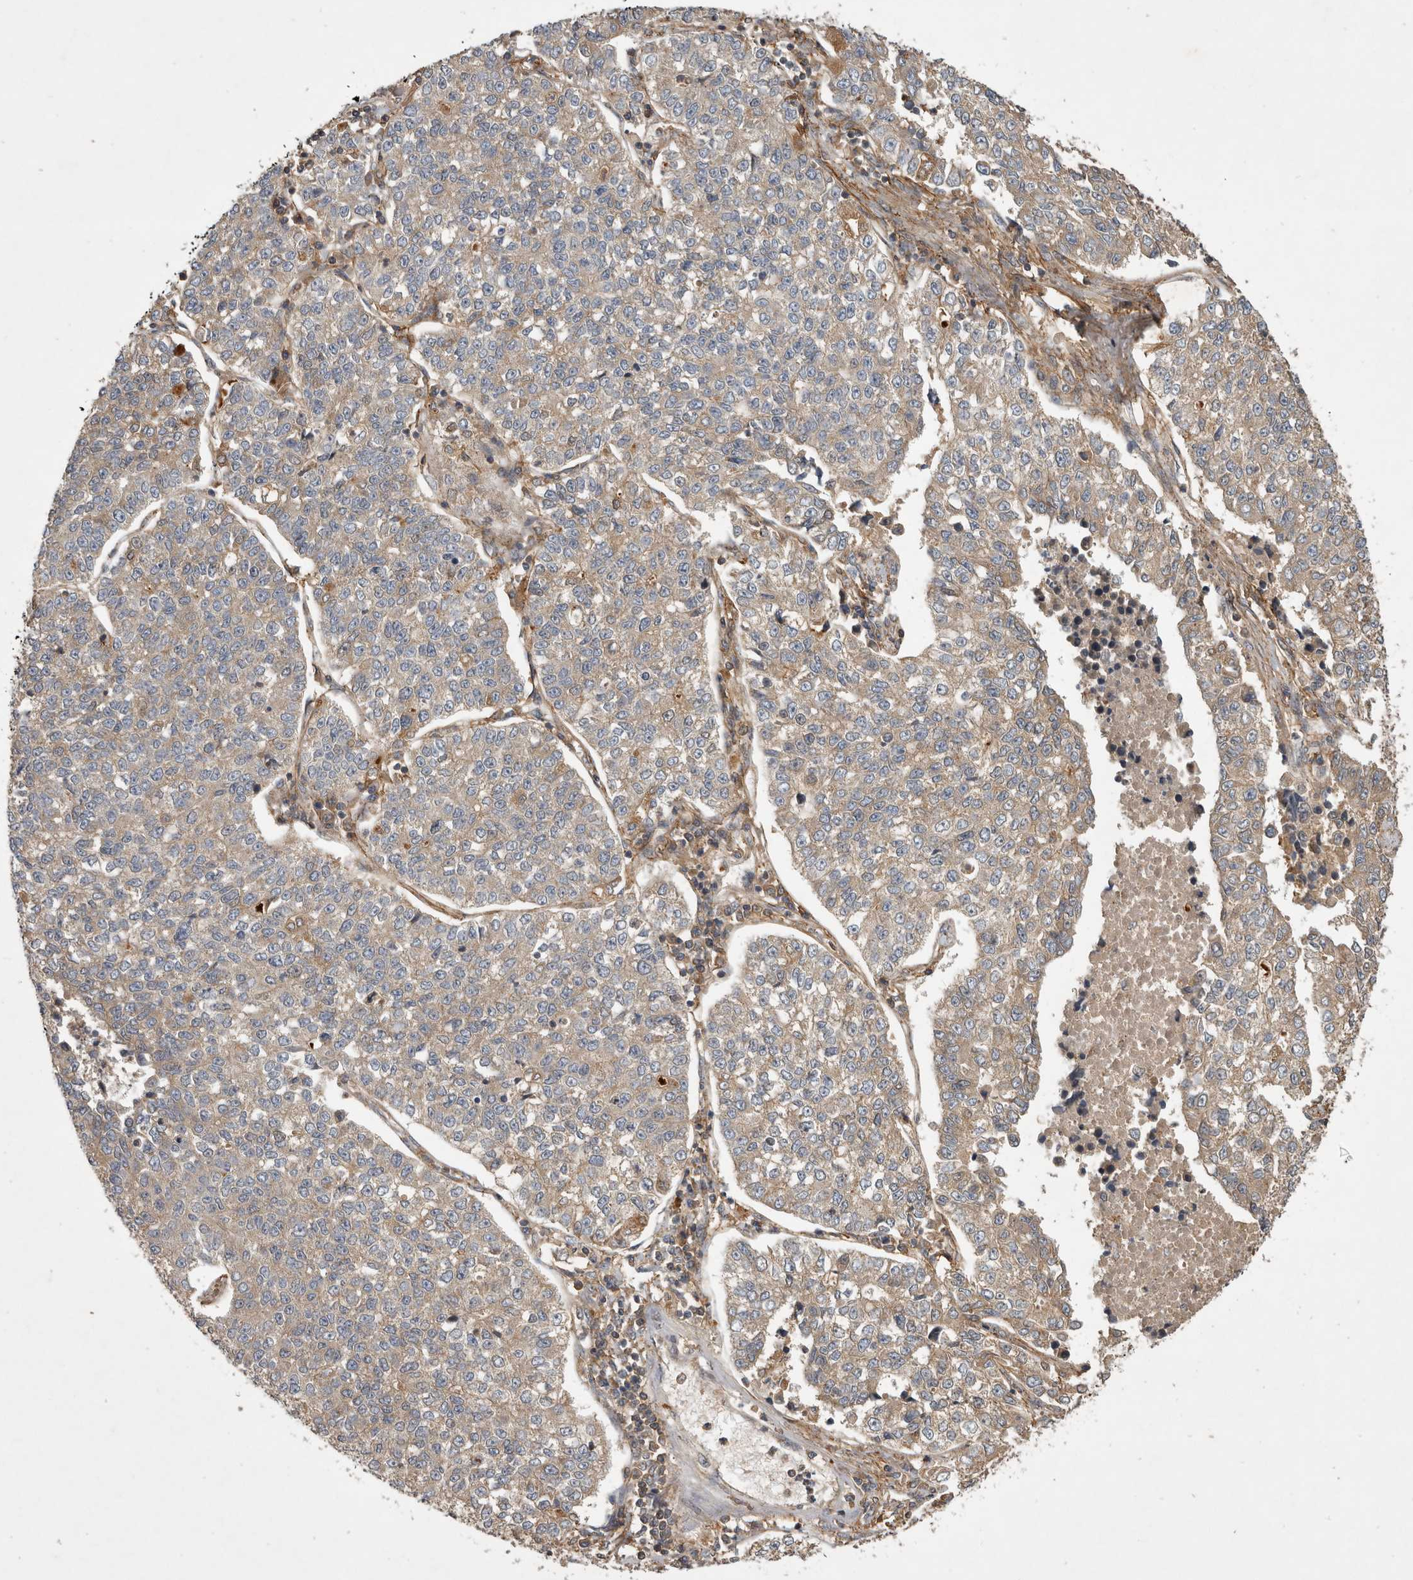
{"staining": {"intensity": "weak", "quantity": ">75%", "location": "cytoplasmic/membranous"}, "tissue": "lung cancer", "cell_type": "Tumor cells", "image_type": "cancer", "snomed": [{"axis": "morphology", "description": "Adenocarcinoma, NOS"}, {"axis": "topography", "description": "Lung"}], "caption": "Immunohistochemical staining of human lung adenocarcinoma displays weak cytoplasmic/membranous protein positivity in approximately >75% of tumor cells. Immunohistochemistry (ihc) stains the protein of interest in brown and the nuclei are stained blue.", "gene": "TRMT61B", "patient": {"sex": "male", "age": 49}}